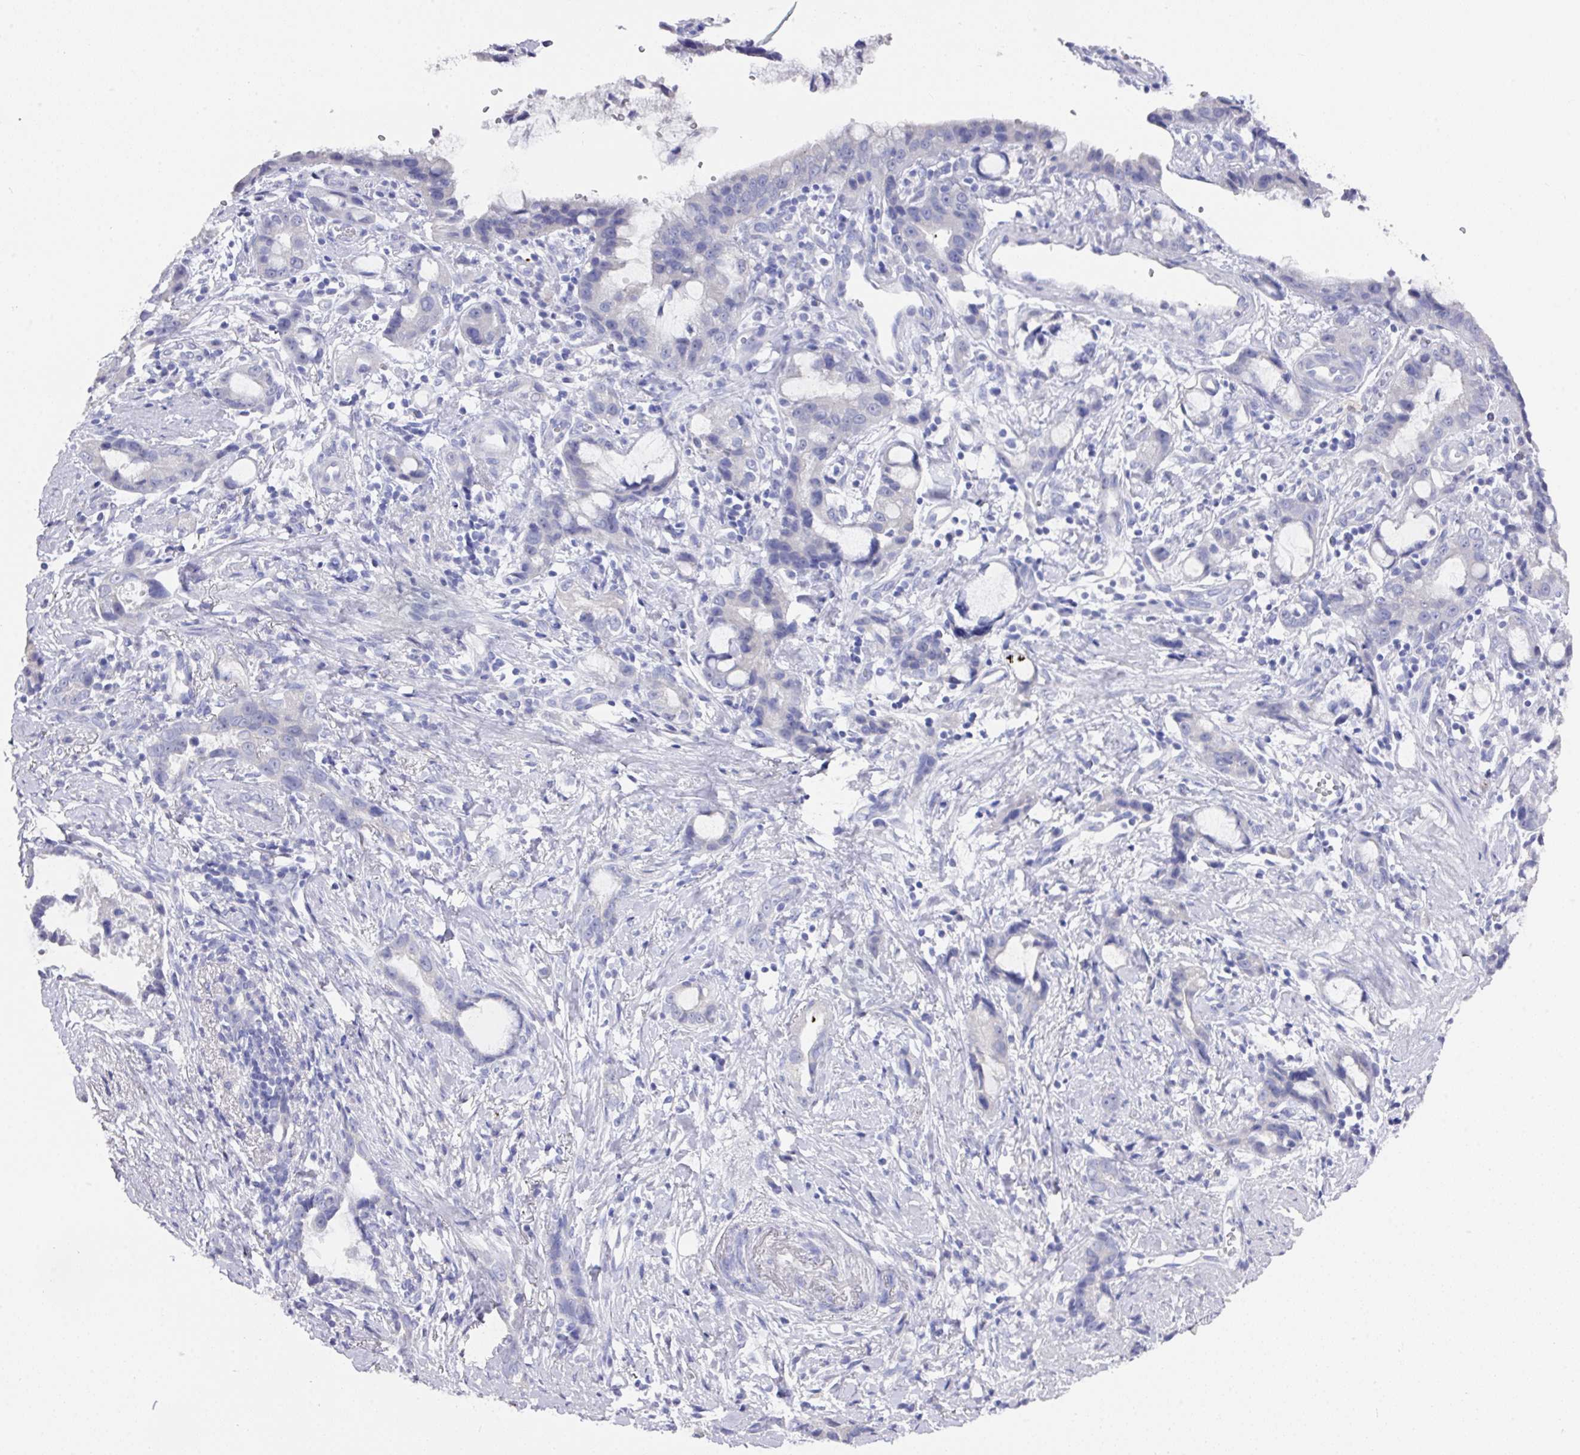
{"staining": {"intensity": "negative", "quantity": "none", "location": "none"}, "tissue": "stomach cancer", "cell_type": "Tumor cells", "image_type": "cancer", "snomed": [{"axis": "morphology", "description": "Adenocarcinoma, NOS"}, {"axis": "topography", "description": "Stomach"}], "caption": "Immunohistochemical staining of adenocarcinoma (stomach) exhibits no significant positivity in tumor cells.", "gene": "DAZL", "patient": {"sex": "male", "age": 55}}